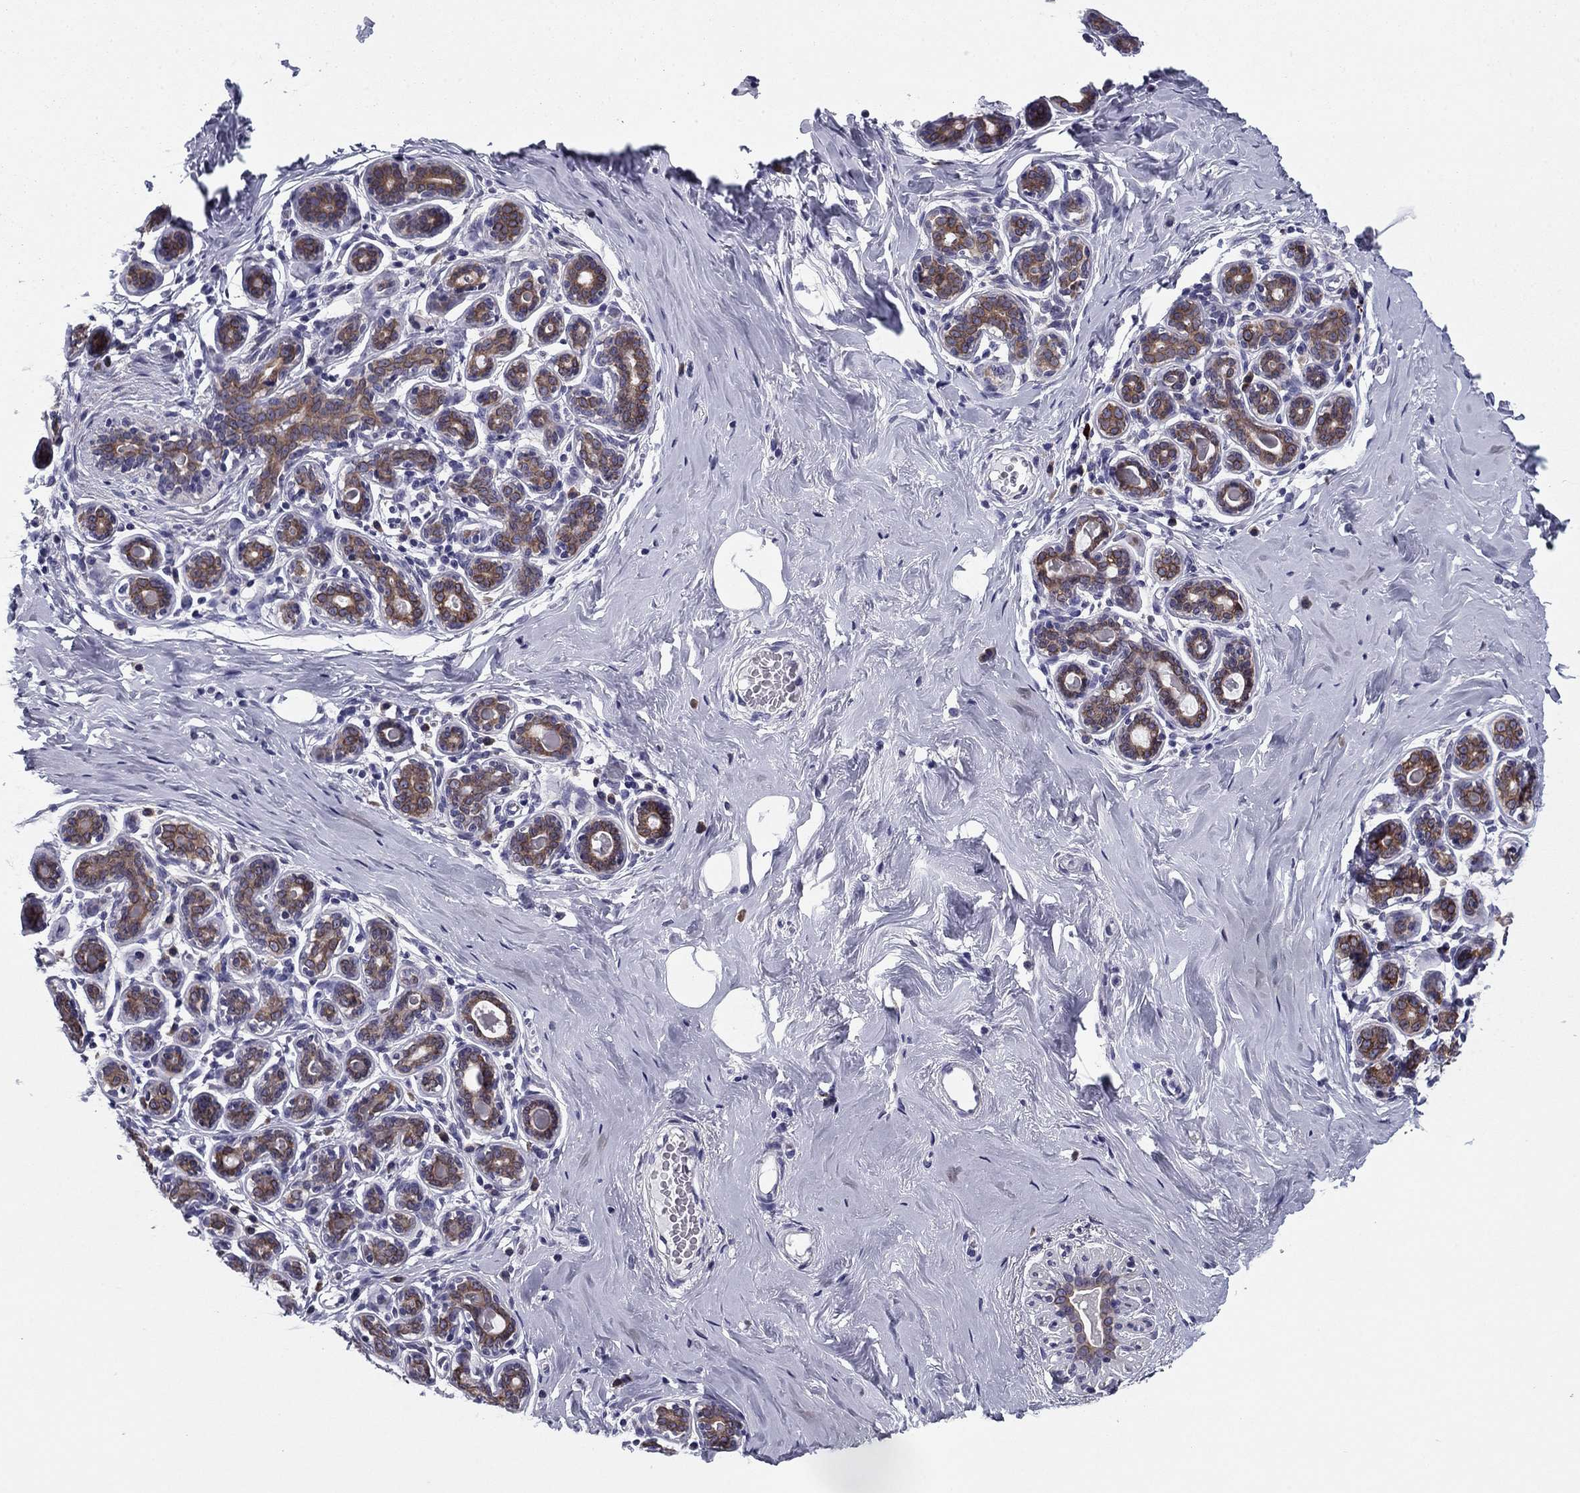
{"staining": {"intensity": "negative", "quantity": "none", "location": "none"}, "tissue": "breast", "cell_type": "Adipocytes", "image_type": "normal", "snomed": [{"axis": "morphology", "description": "Normal tissue, NOS"}, {"axis": "topography", "description": "Skin"}, {"axis": "topography", "description": "Breast"}], "caption": "IHC image of unremarkable breast stained for a protein (brown), which demonstrates no staining in adipocytes. (IHC, brightfield microscopy, high magnification).", "gene": "TMED3", "patient": {"sex": "female", "age": 43}}